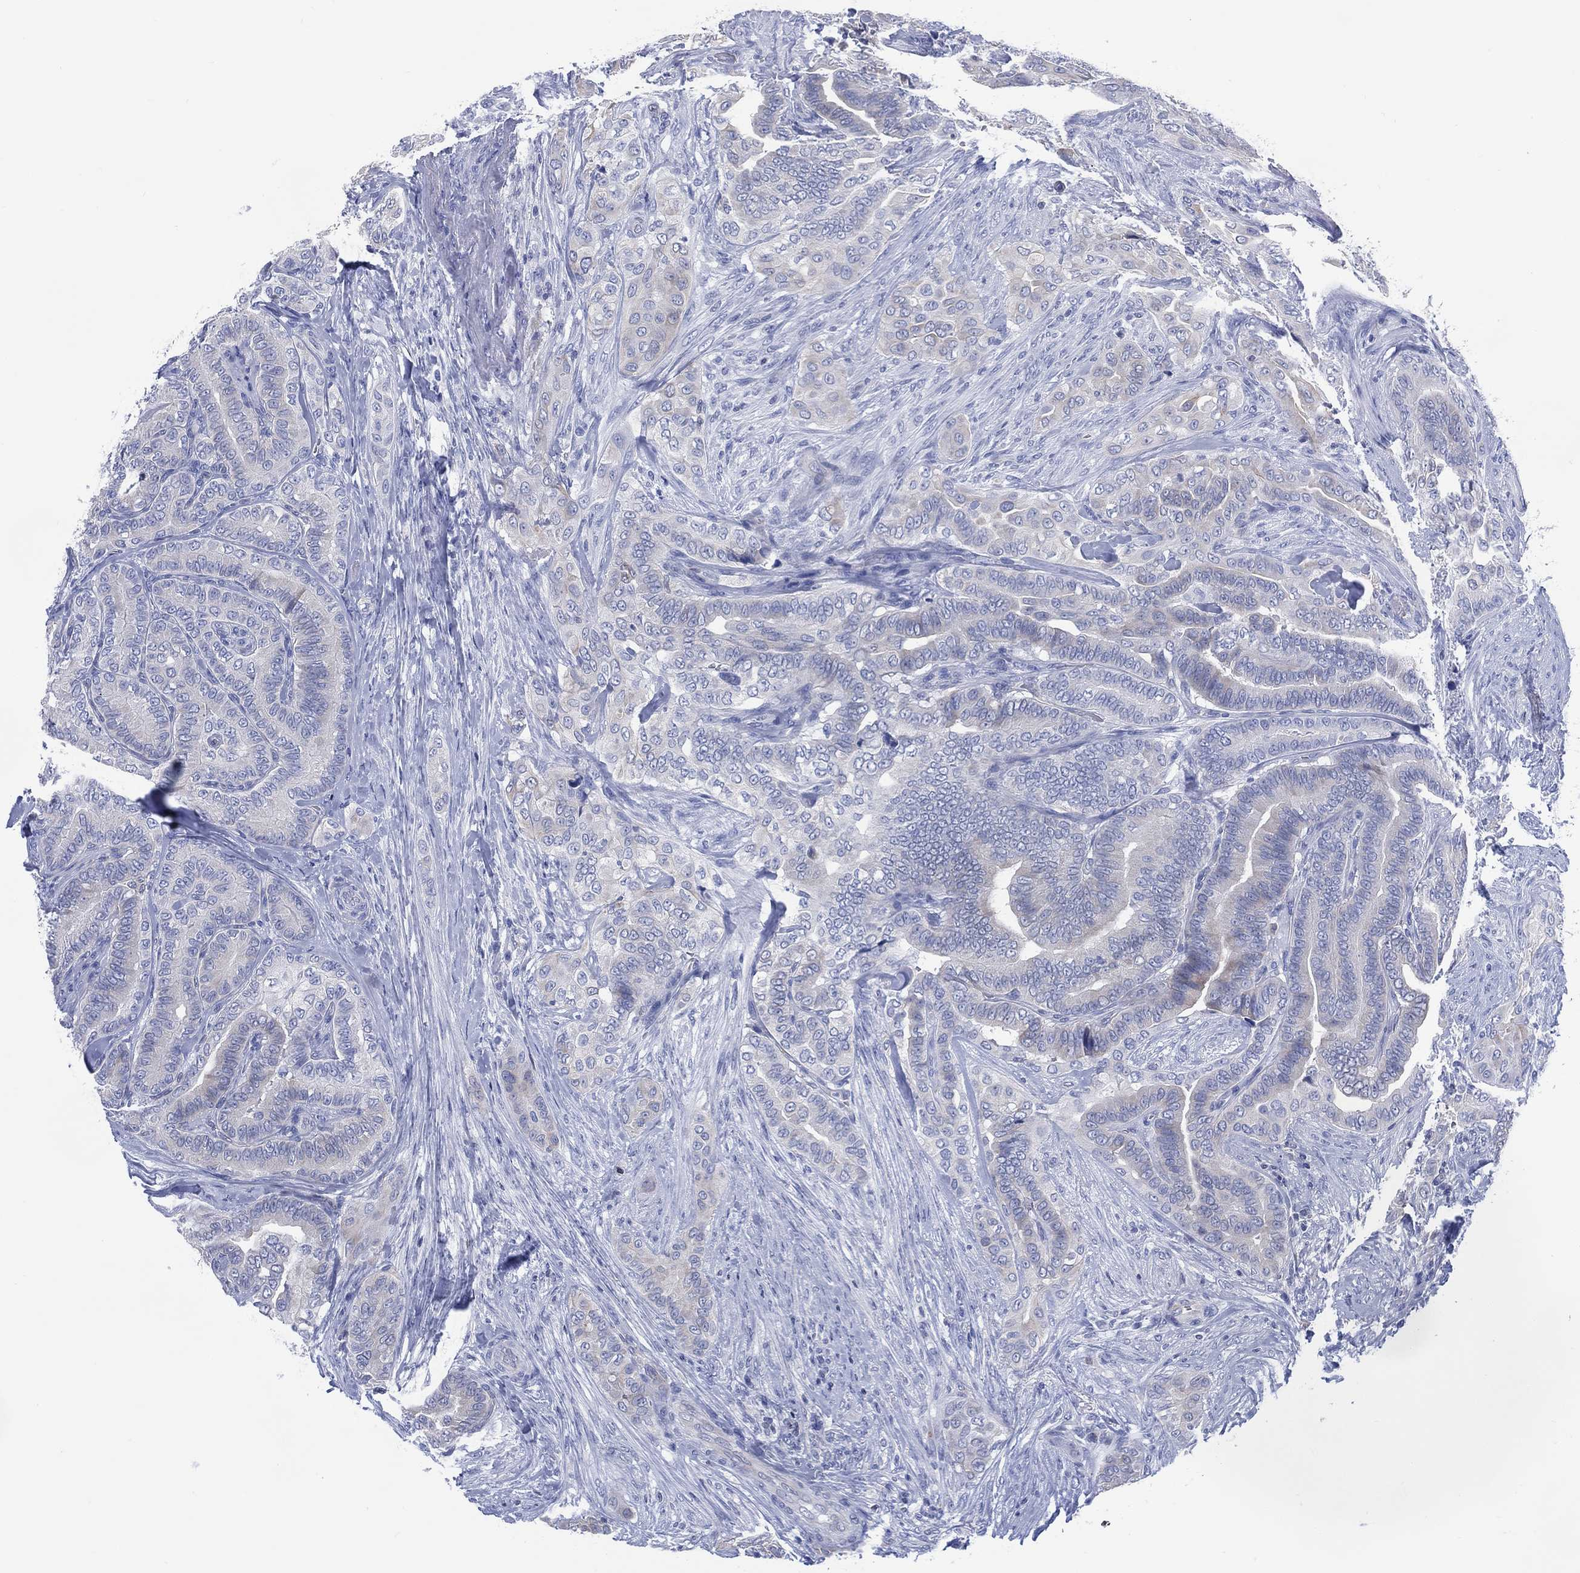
{"staining": {"intensity": "negative", "quantity": "none", "location": "none"}, "tissue": "thyroid cancer", "cell_type": "Tumor cells", "image_type": "cancer", "snomed": [{"axis": "morphology", "description": "Papillary adenocarcinoma, NOS"}, {"axis": "topography", "description": "Thyroid gland"}], "caption": "High magnification brightfield microscopy of thyroid cancer stained with DAB (brown) and counterstained with hematoxylin (blue): tumor cells show no significant positivity.", "gene": "DDI1", "patient": {"sex": "male", "age": 61}}